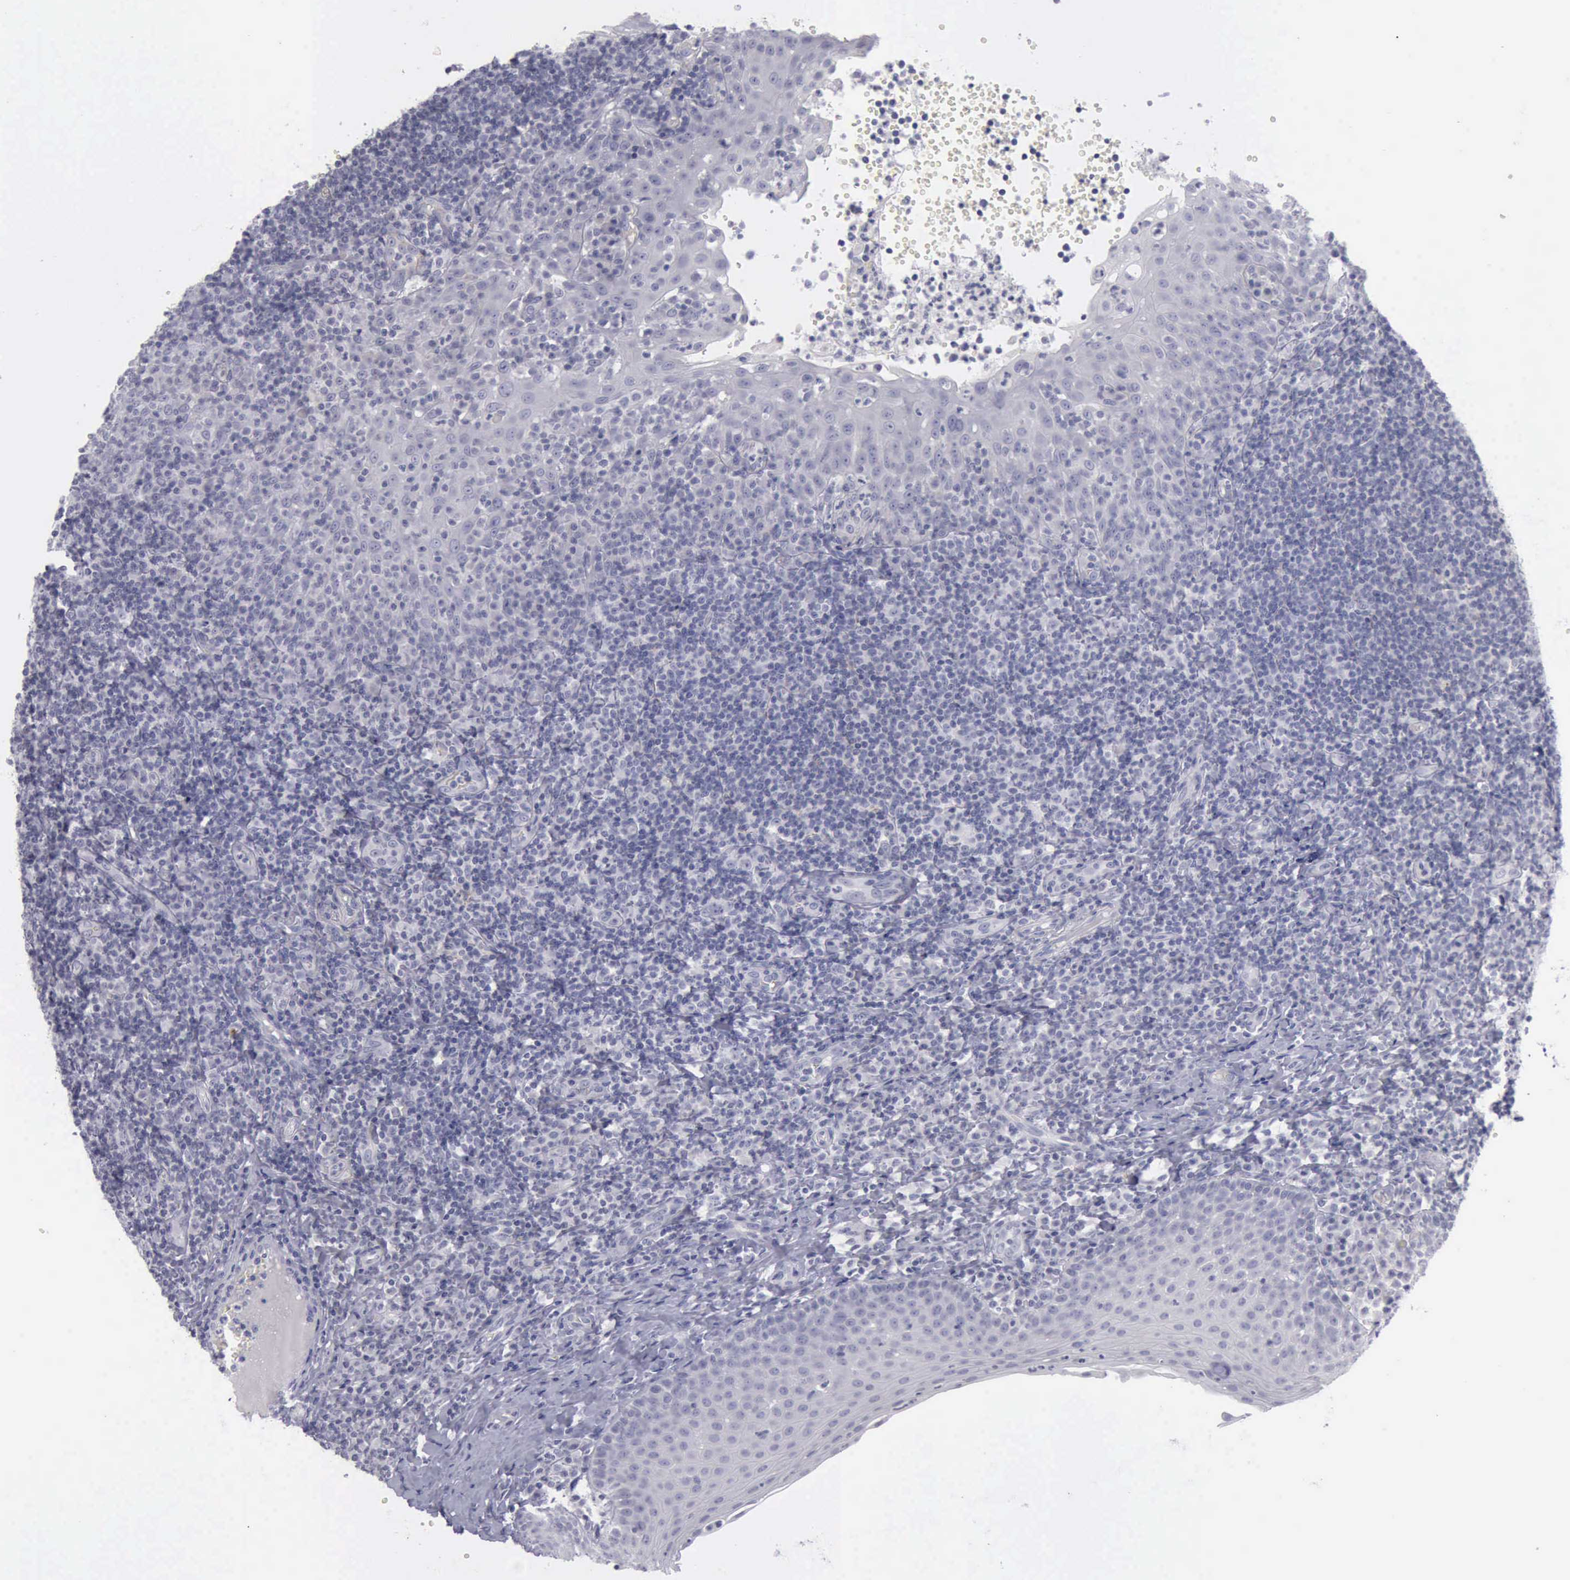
{"staining": {"intensity": "moderate", "quantity": "<25%", "location": "cytoplasmic/membranous"}, "tissue": "tonsil", "cell_type": "Germinal center cells", "image_type": "normal", "snomed": [{"axis": "morphology", "description": "Normal tissue, NOS"}, {"axis": "topography", "description": "Tonsil"}], "caption": "Protein expression analysis of normal tonsil displays moderate cytoplasmic/membranous expression in approximately <25% of germinal center cells.", "gene": "CDH2", "patient": {"sex": "female", "age": 40}}